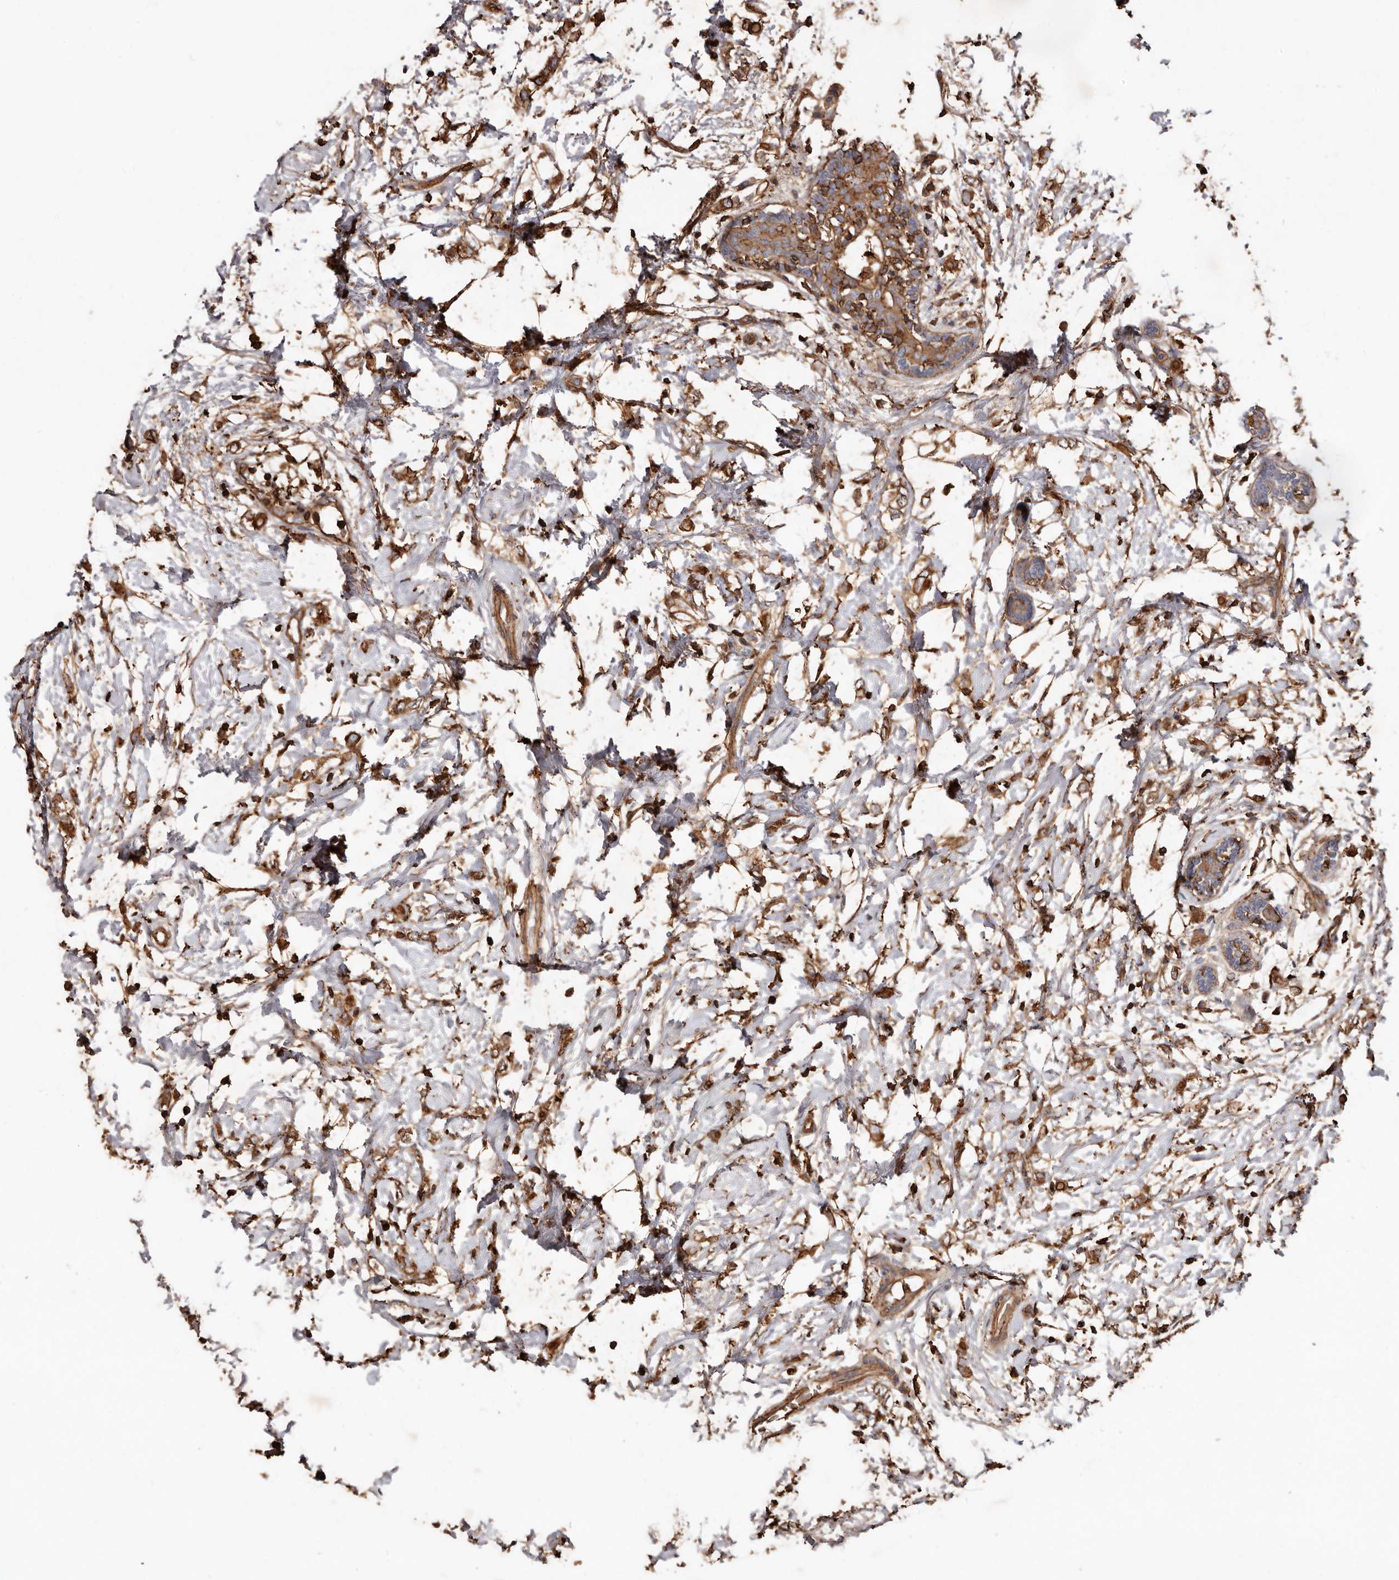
{"staining": {"intensity": "moderate", "quantity": ">75%", "location": "cytoplasmic/membranous"}, "tissue": "breast cancer", "cell_type": "Tumor cells", "image_type": "cancer", "snomed": [{"axis": "morphology", "description": "Normal tissue, NOS"}, {"axis": "morphology", "description": "Lobular carcinoma"}, {"axis": "topography", "description": "Breast"}], "caption": "High-magnification brightfield microscopy of breast lobular carcinoma stained with DAB (brown) and counterstained with hematoxylin (blue). tumor cells exhibit moderate cytoplasmic/membranous staining is identified in about>75% of cells. (Stains: DAB in brown, nuclei in blue, Microscopy: brightfield microscopy at high magnification).", "gene": "COQ8B", "patient": {"sex": "female", "age": 47}}